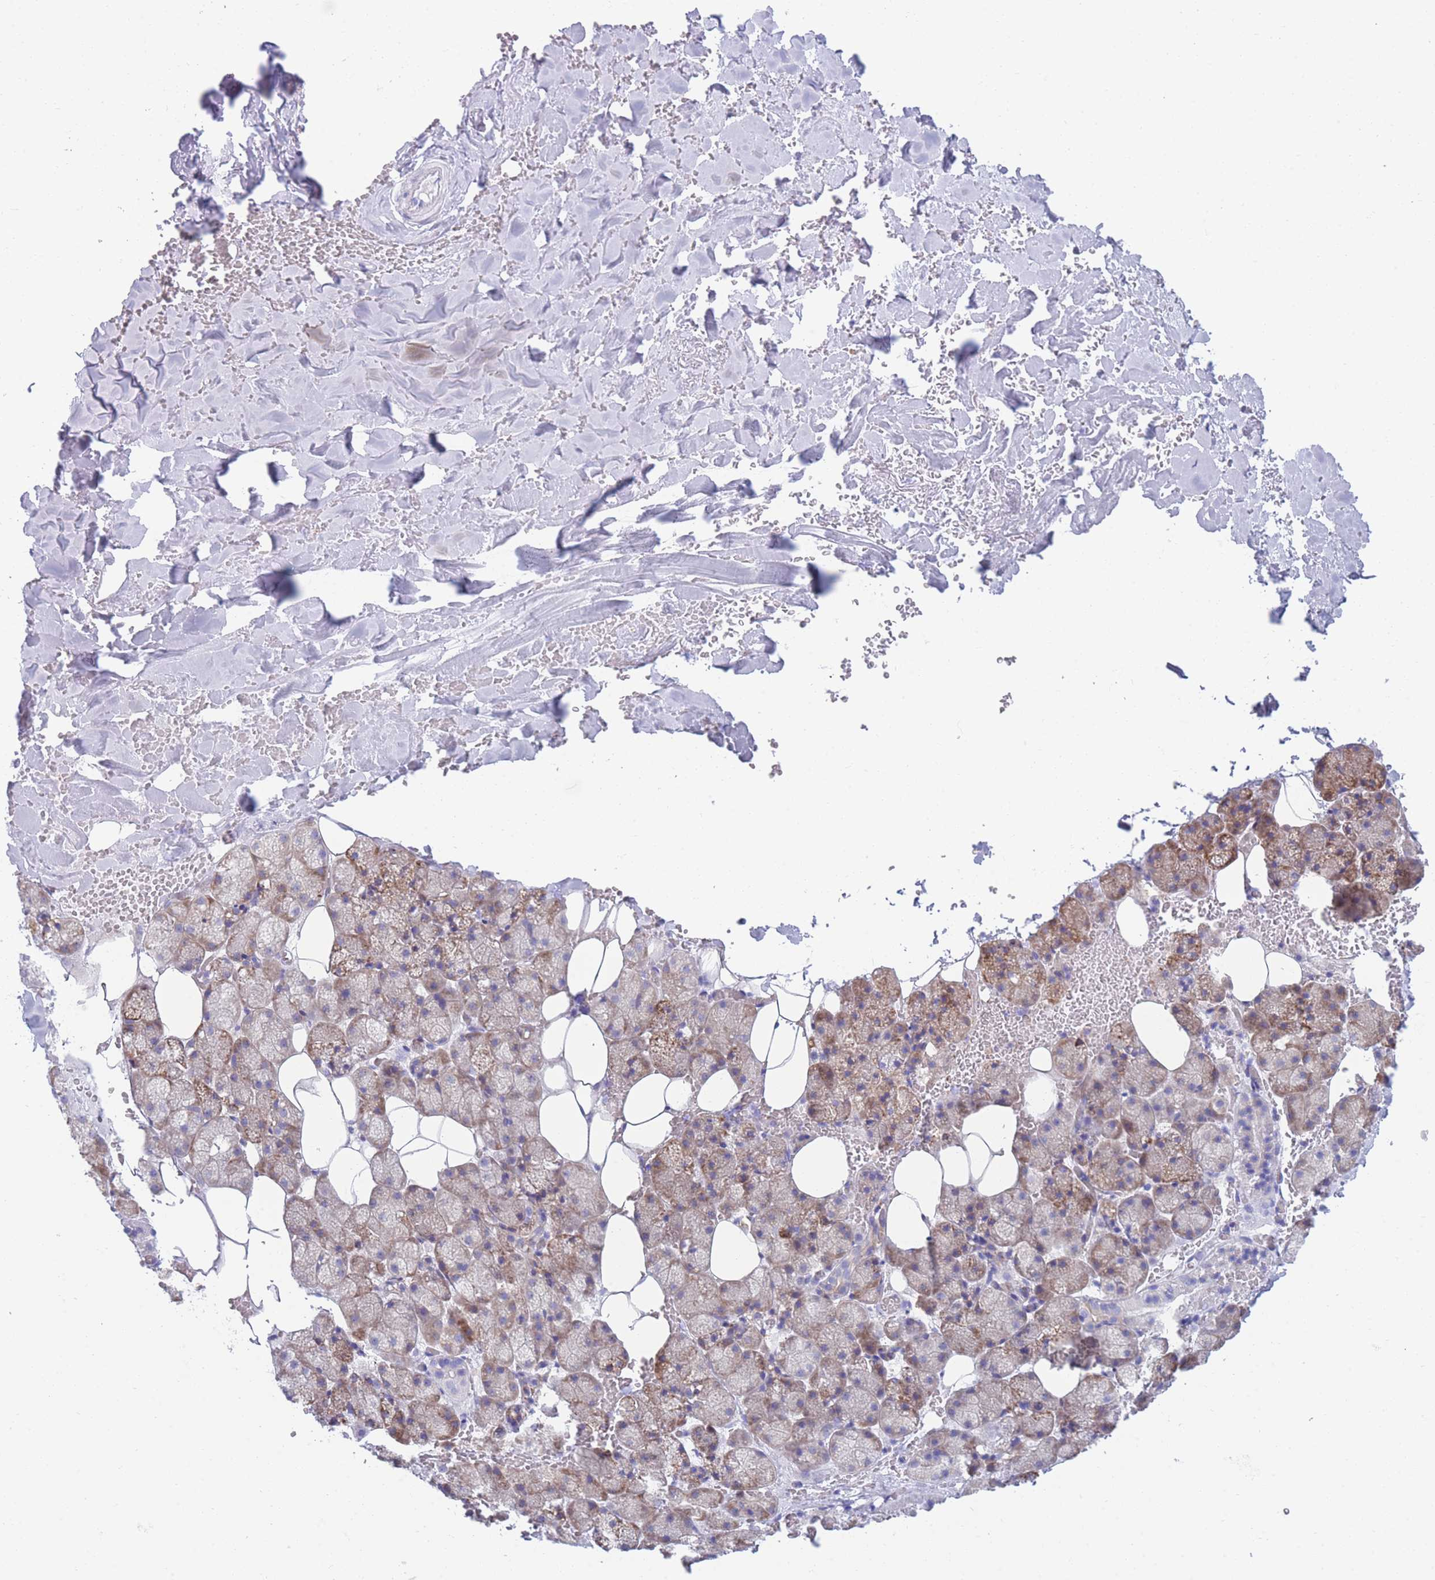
{"staining": {"intensity": "negative", "quantity": "none", "location": "none"}, "tissue": "adipose tissue", "cell_type": "Adipocytes", "image_type": "normal", "snomed": [{"axis": "morphology", "description": "Normal tissue, NOS"}, {"axis": "topography", "description": "Salivary gland"}, {"axis": "topography", "description": "Peripheral nerve tissue"}], "caption": "Immunohistochemistry (IHC) micrograph of normal adipose tissue: adipose tissue stained with DAB shows no significant protein positivity in adipocytes.", "gene": "XKR8", "patient": {"sex": "male", "age": 38}}